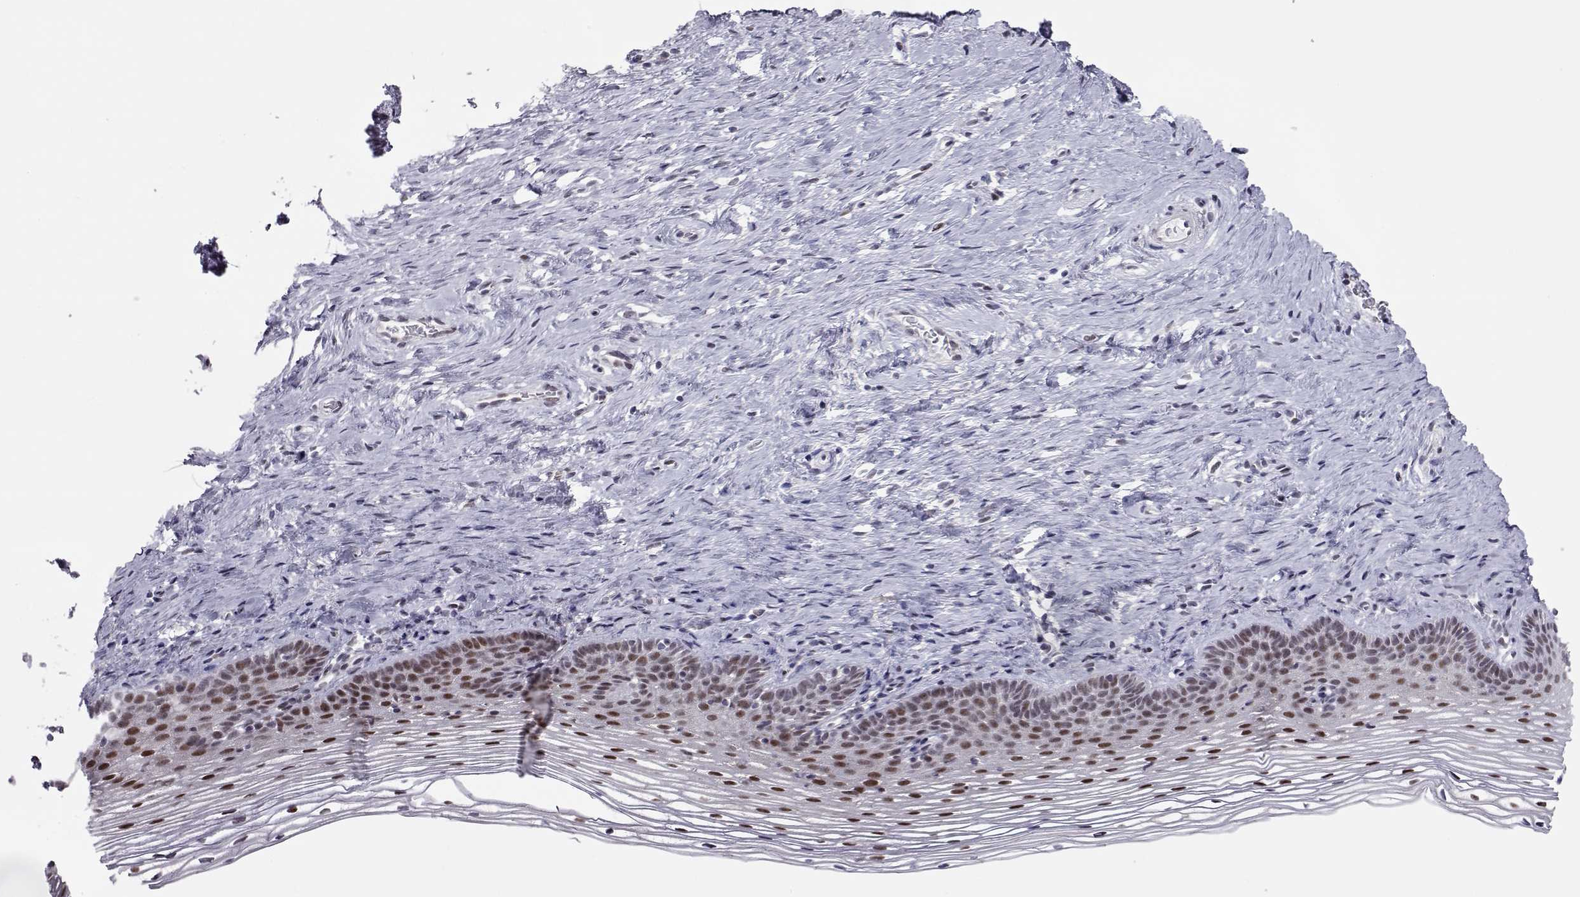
{"staining": {"intensity": "weak", "quantity": ">75%", "location": "nuclear"}, "tissue": "cervix", "cell_type": "Glandular cells", "image_type": "normal", "snomed": [{"axis": "morphology", "description": "Normal tissue, NOS"}, {"axis": "topography", "description": "Cervix"}], "caption": "Protein expression analysis of benign cervix exhibits weak nuclear staining in about >75% of glandular cells.", "gene": "SIX6", "patient": {"sex": "female", "age": 39}}